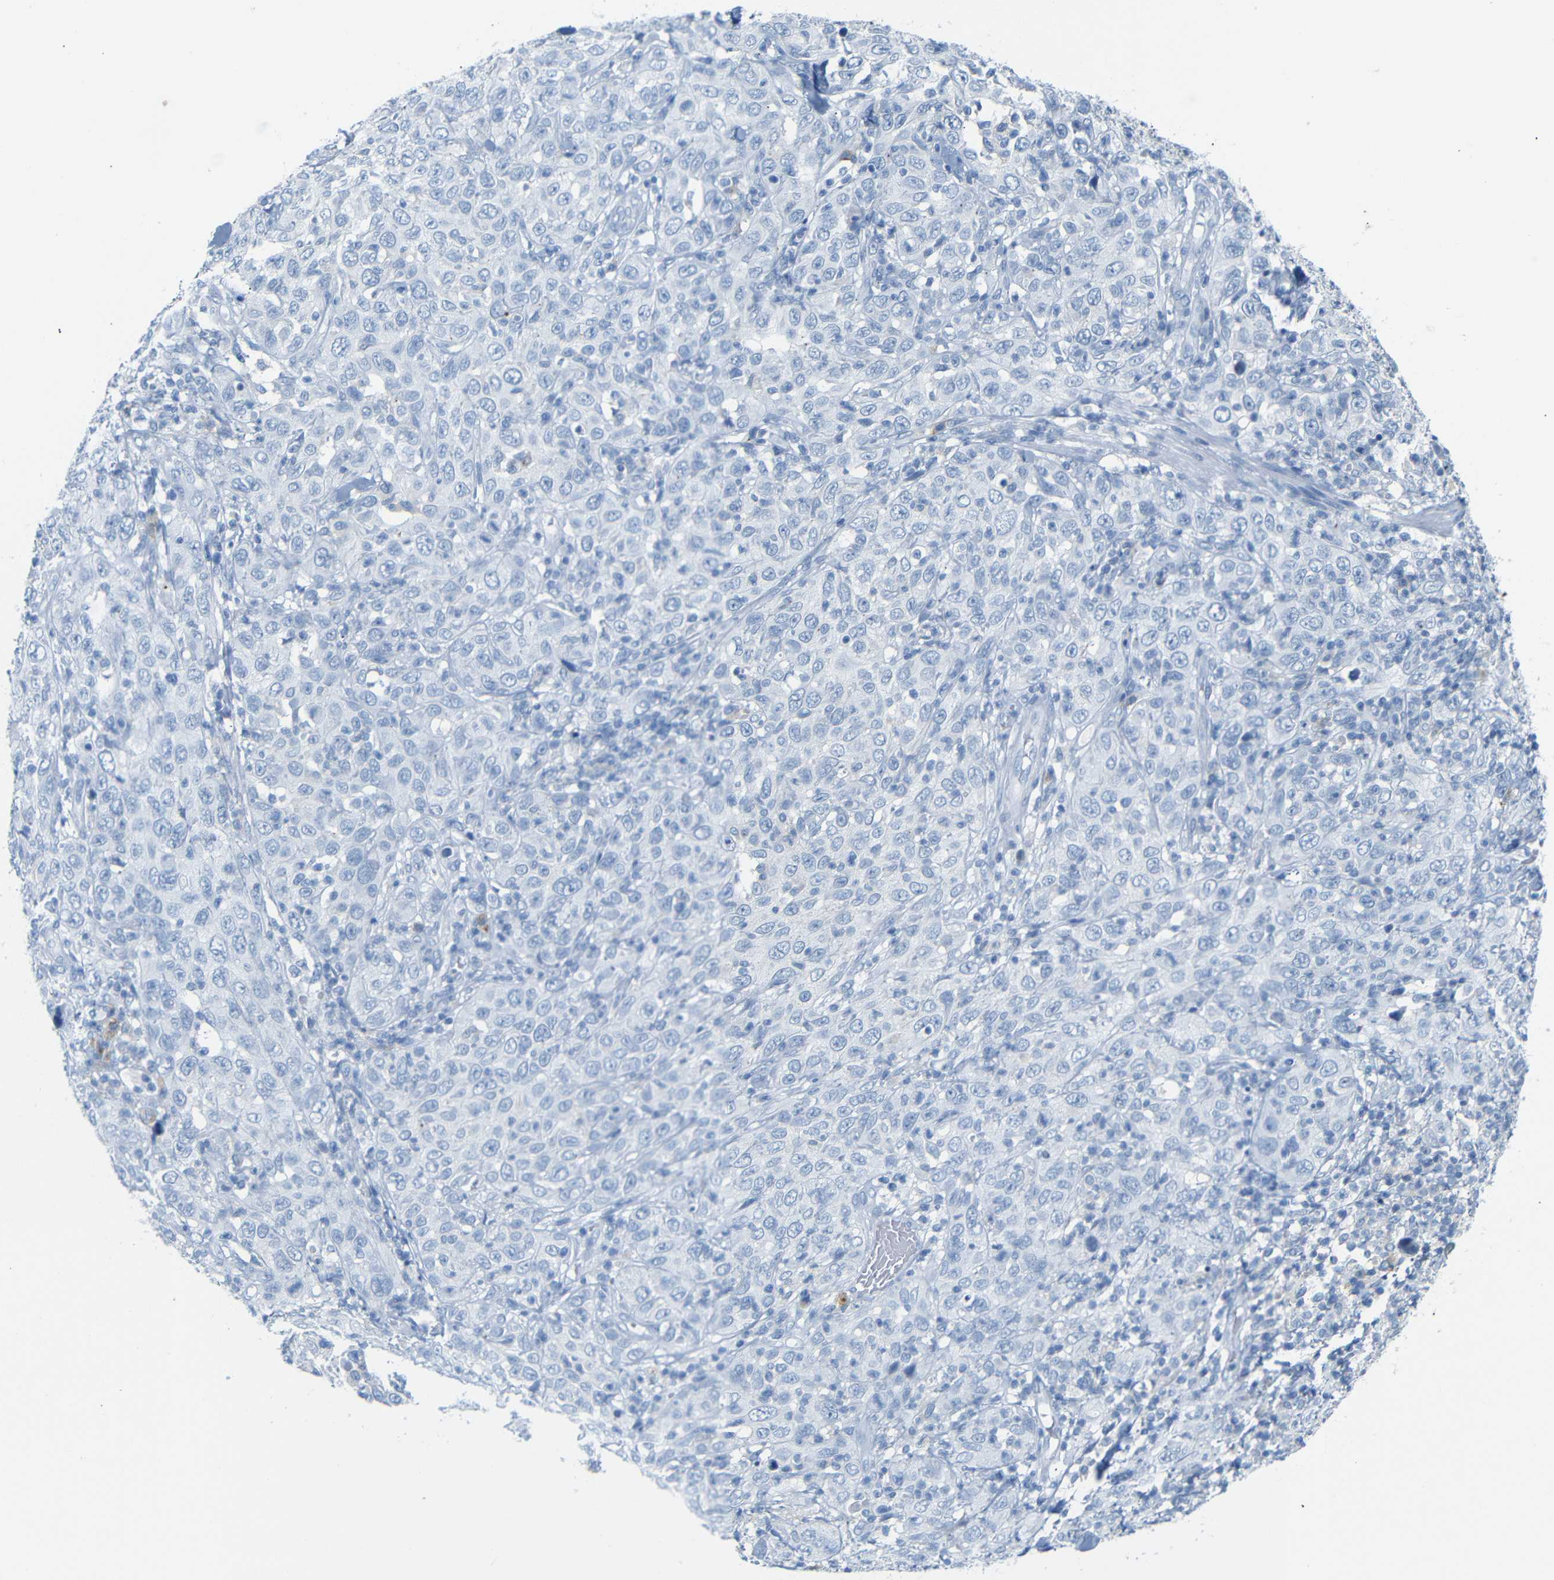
{"staining": {"intensity": "negative", "quantity": "none", "location": "none"}, "tissue": "skin cancer", "cell_type": "Tumor cells", "image_type": "cancer", "snomed": [{"axis": "morphology", "description": "Squamous cell carcinoma, NOS"}, {"axis": "topography", "description": "Skin"}], "caption": "DAB (3,3'-diaminobenzidine) immunohistochemical staining of skin cancer displays no significant positivity in tumor cells.", "gene": "FCRL1", "patient": {"sex": "female", "age": 88}}